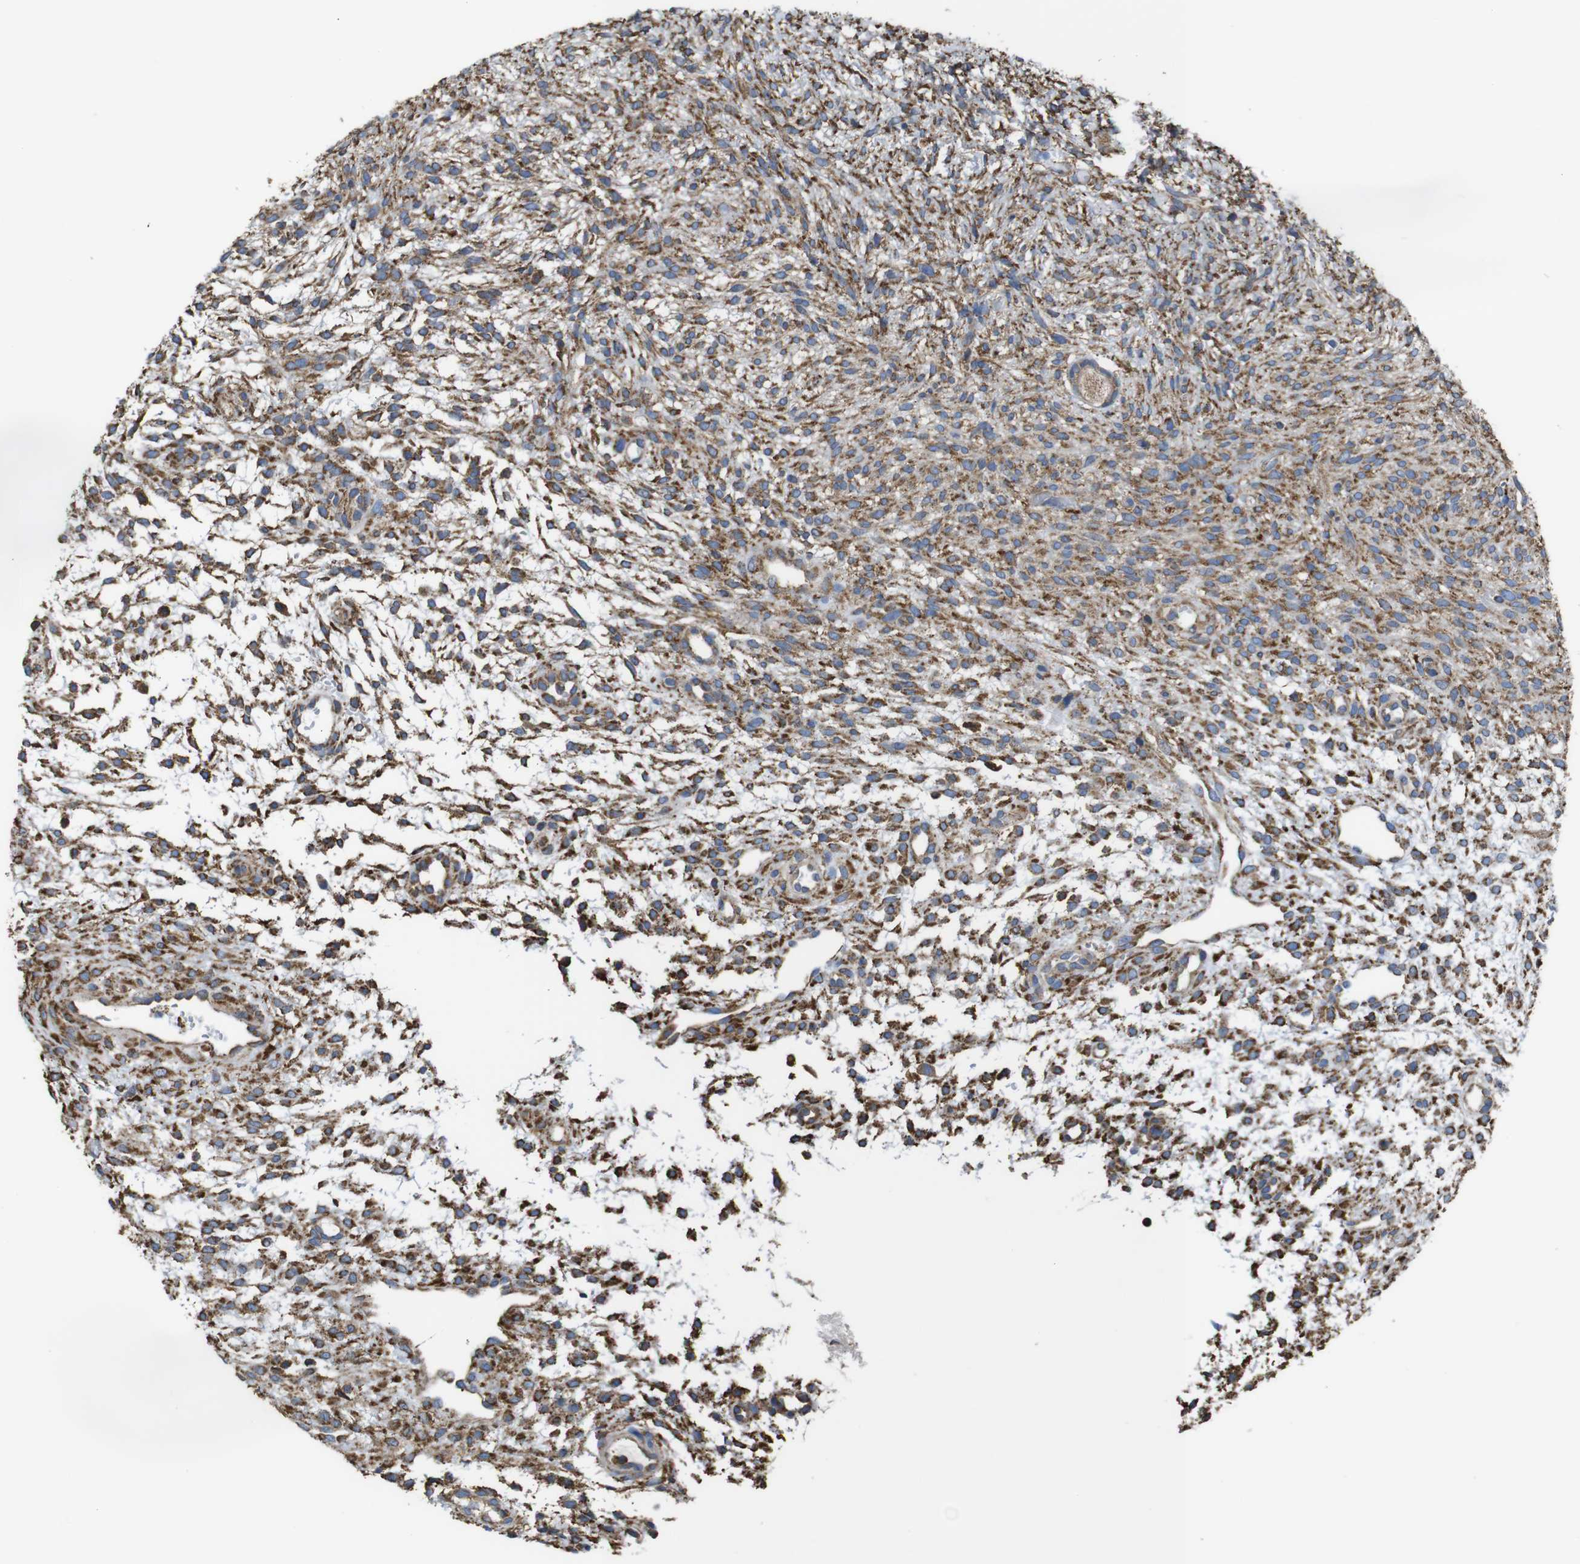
{"staining": {"intensity": "weak", "quantity": ">75%", "location": "cytoplasmic/membranous"}, "tissue": "ovary", "cell_type": "Follicle cells", "image_type": "normal", "snomed": [{"axis": "morphology", "description": "Normal tissue, NOS"}, {"axis": "morphology", "description": "Cyst, NOS"}, {"axis": "topography", "description": "Ovary"}], "caption": "This image reveals immunohistochemistry staining of unremarkable human ovary, with low weak cytoplasmic/membranous staining in approximately >75% of follicle cells.", "gene": "PPIB", "patient": {"sex": "female", "age": 18}}